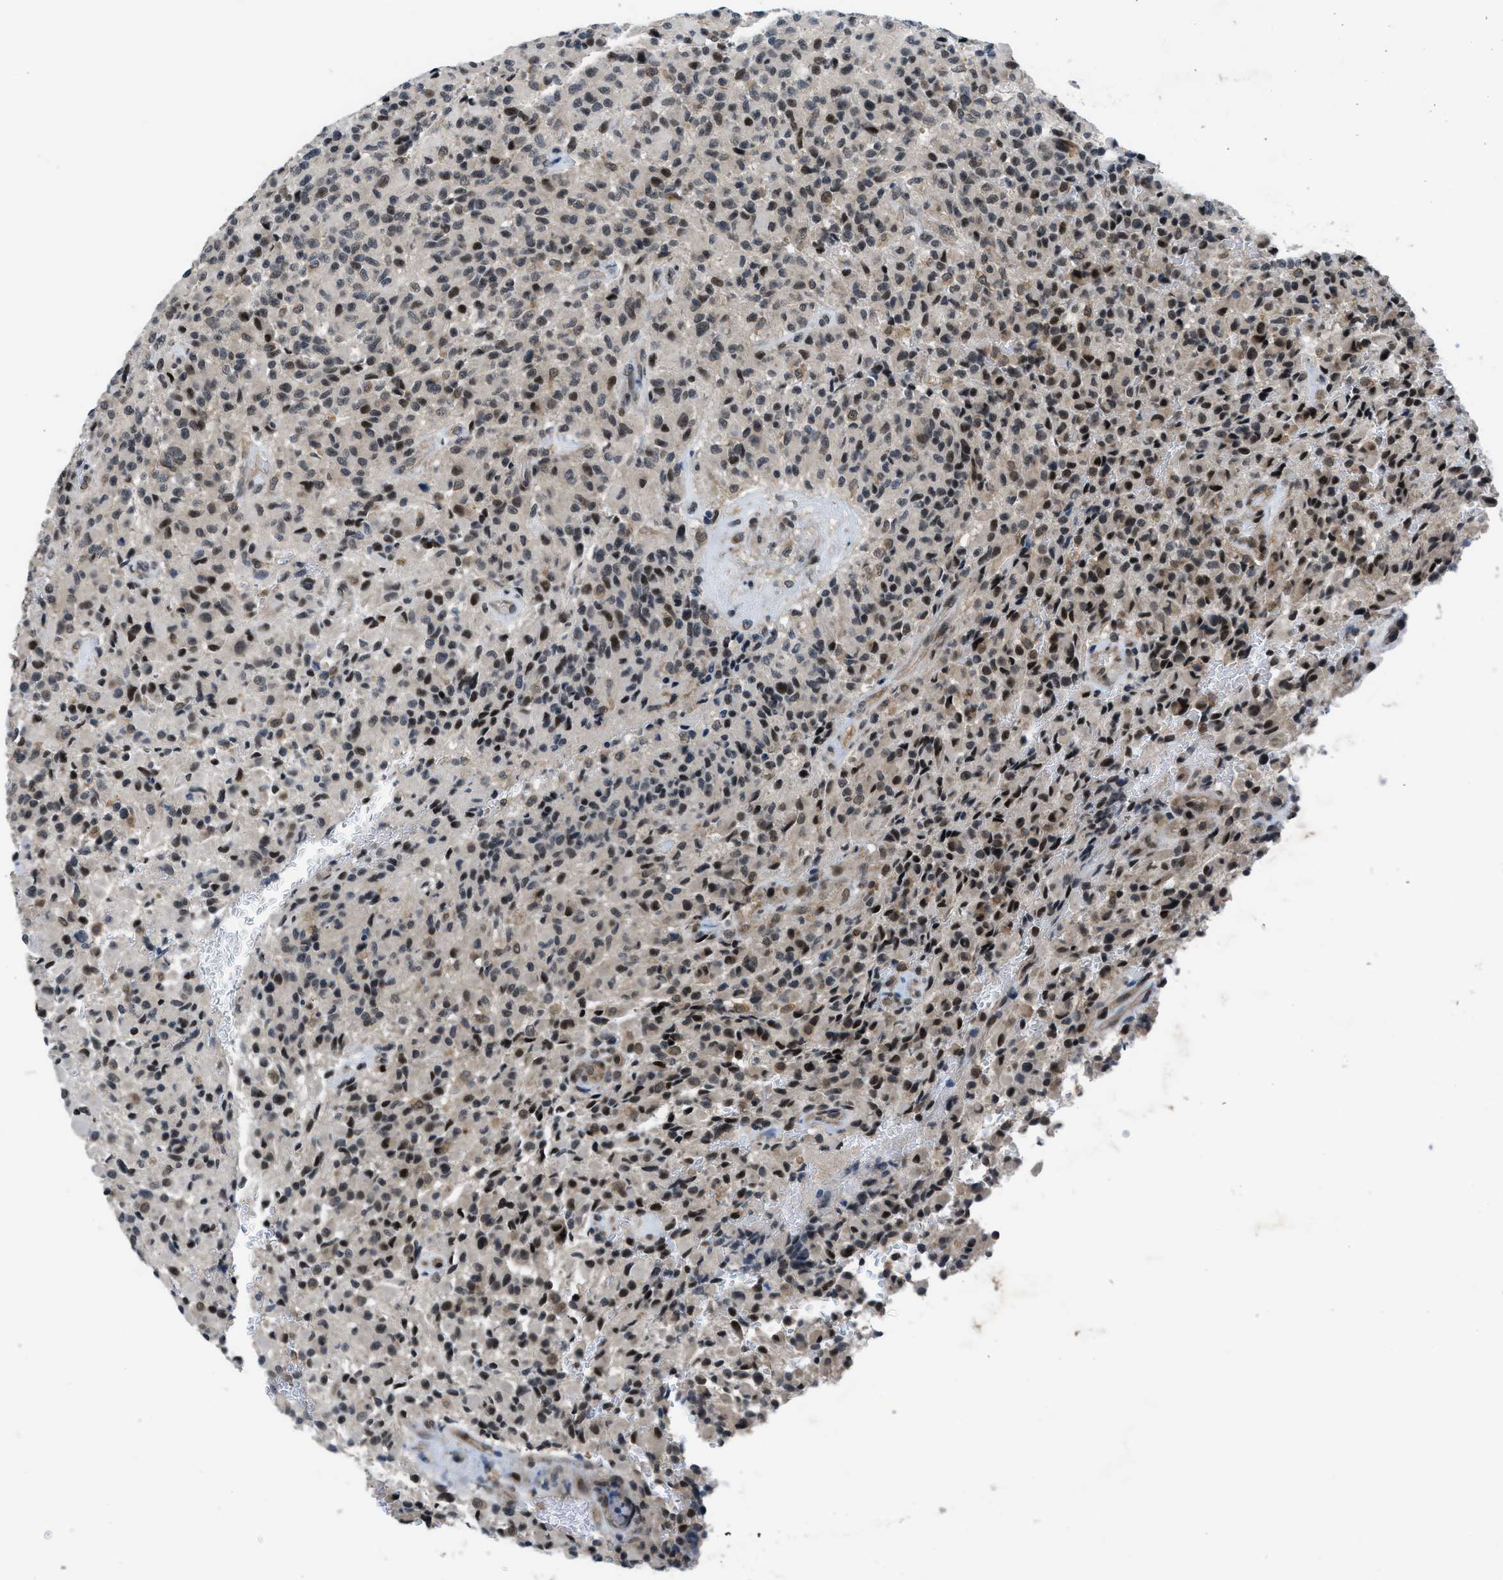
{"staining": {"intensity": "strong", "quantity": "25%-75%", "location": "nuclear"}, "tissue": "glioma", "cell_type": "Tumor cells", "image_type": "cancer", "snomed": [{"axis": "morphology", "description": "Glioma, malignant, High grade"}, {"axis": "topography", "description": "Brain"}], "caption": "Immunohistochemistry (IHC) staining of malignant glioma (high-grade), which demonstrates high levels of strong nuclear positivity in about 25%-75% of tumor cells indicating strong nuclear protein staining. The staining was performed using DAB (3,3'-diaminobenzidine) (brown) for protein detection and nuclei were counterstained in hematoxylin (blue).", "gene": "SETD5", "patient": {"sex": "male", "age": 71}}